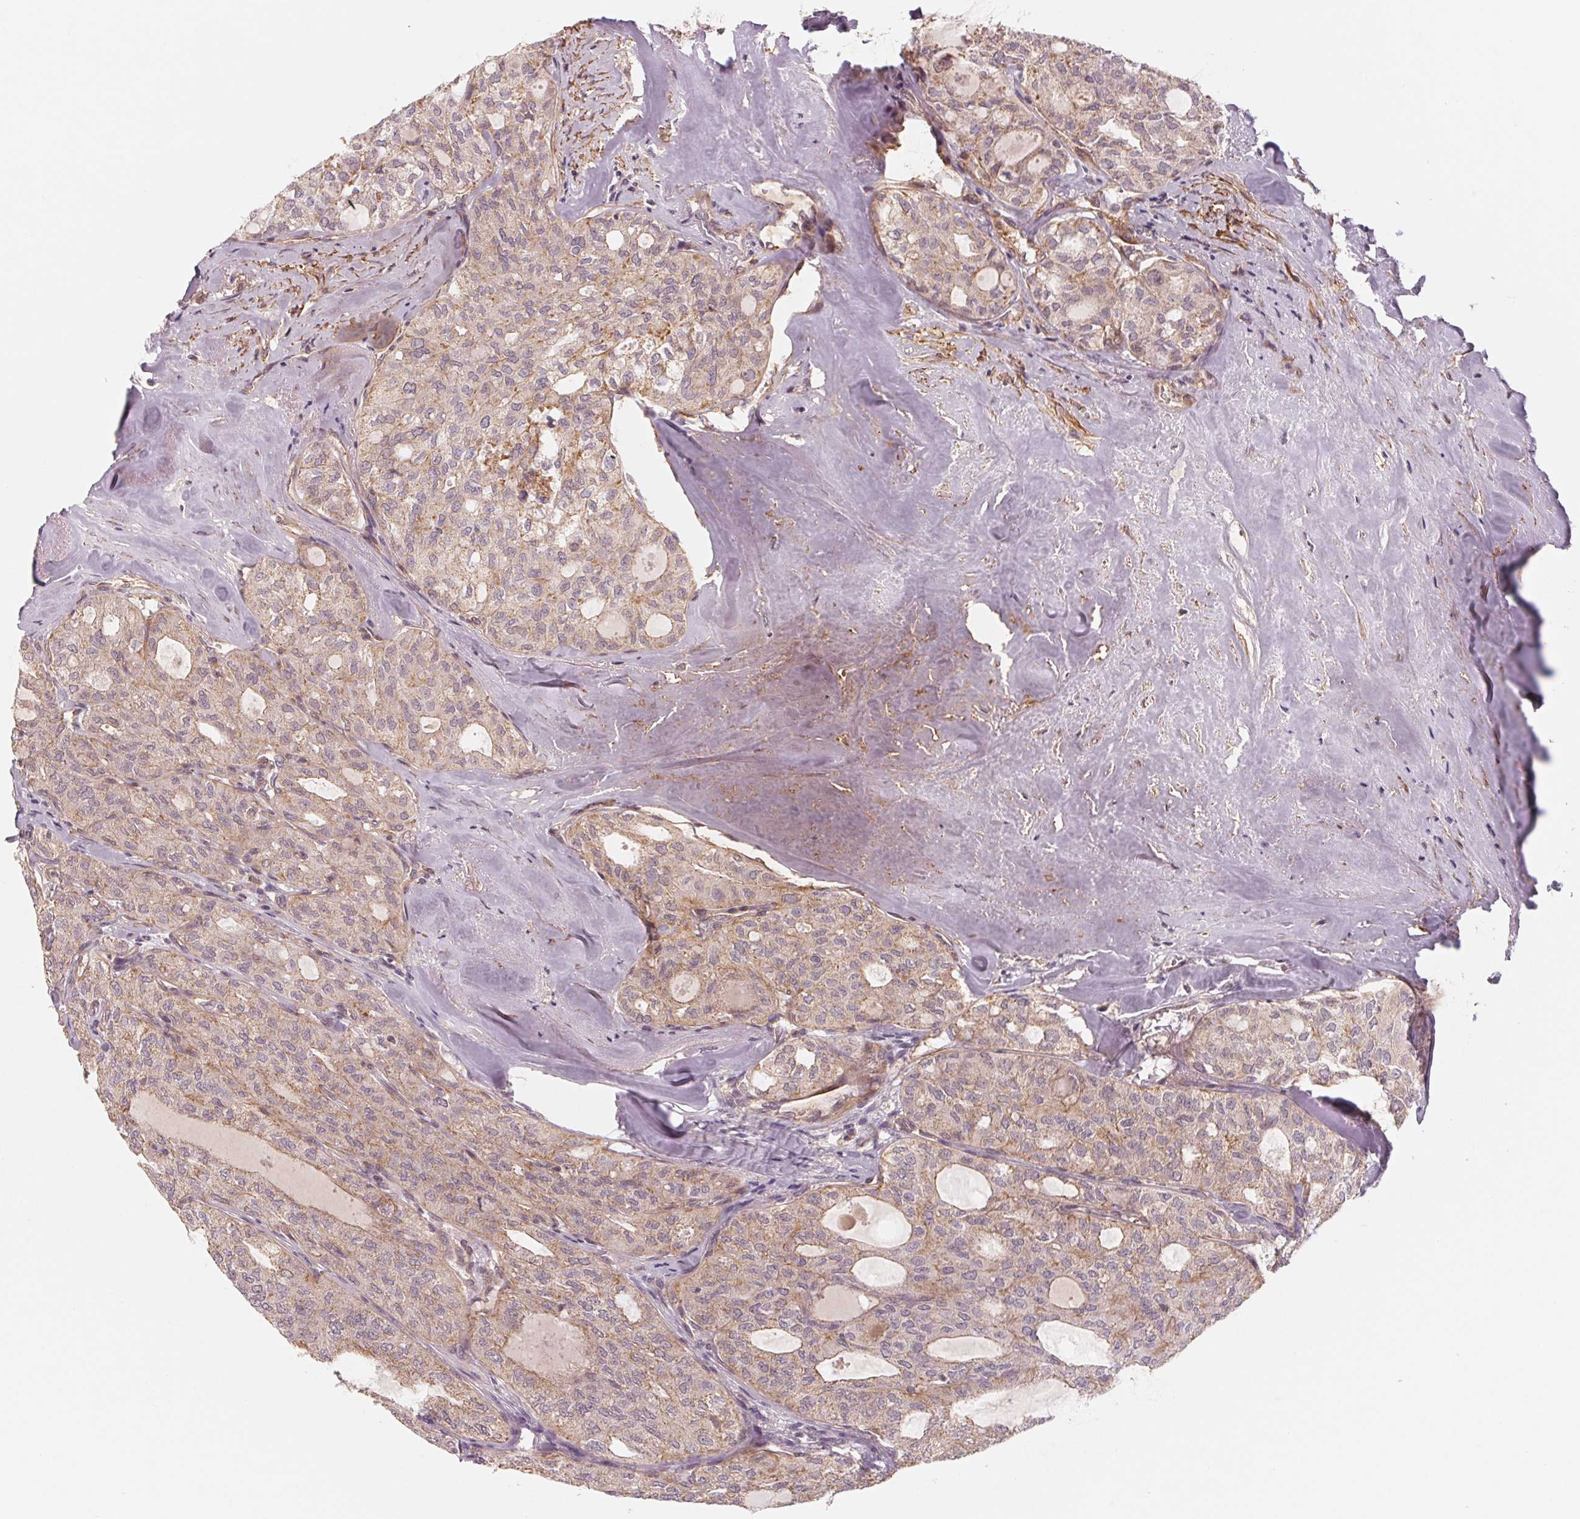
{"staining": {"intensity": "weak", "quantity": "25%-75%", "location": "cytoplasmic/membranous"}, "tissue": "thyroid cancer", "cell_type": "Tumor cells", "image_type": "cancer", "snomed": [{"axis": "morphology", "description": "Follicular adenoma carcinoma, NOS"}, {"axis": "topography", "description": "Thyroid gland"}], "caption": "This is an image of immunohistochemistry (IHC) staining of thyroid follicular adenoma carcinoma, which shows weak positivity in the cytoplasmic/membranous of tumor cells.", "gene": "CCDC112", "patient": {"sex": "male", "age": 75}}